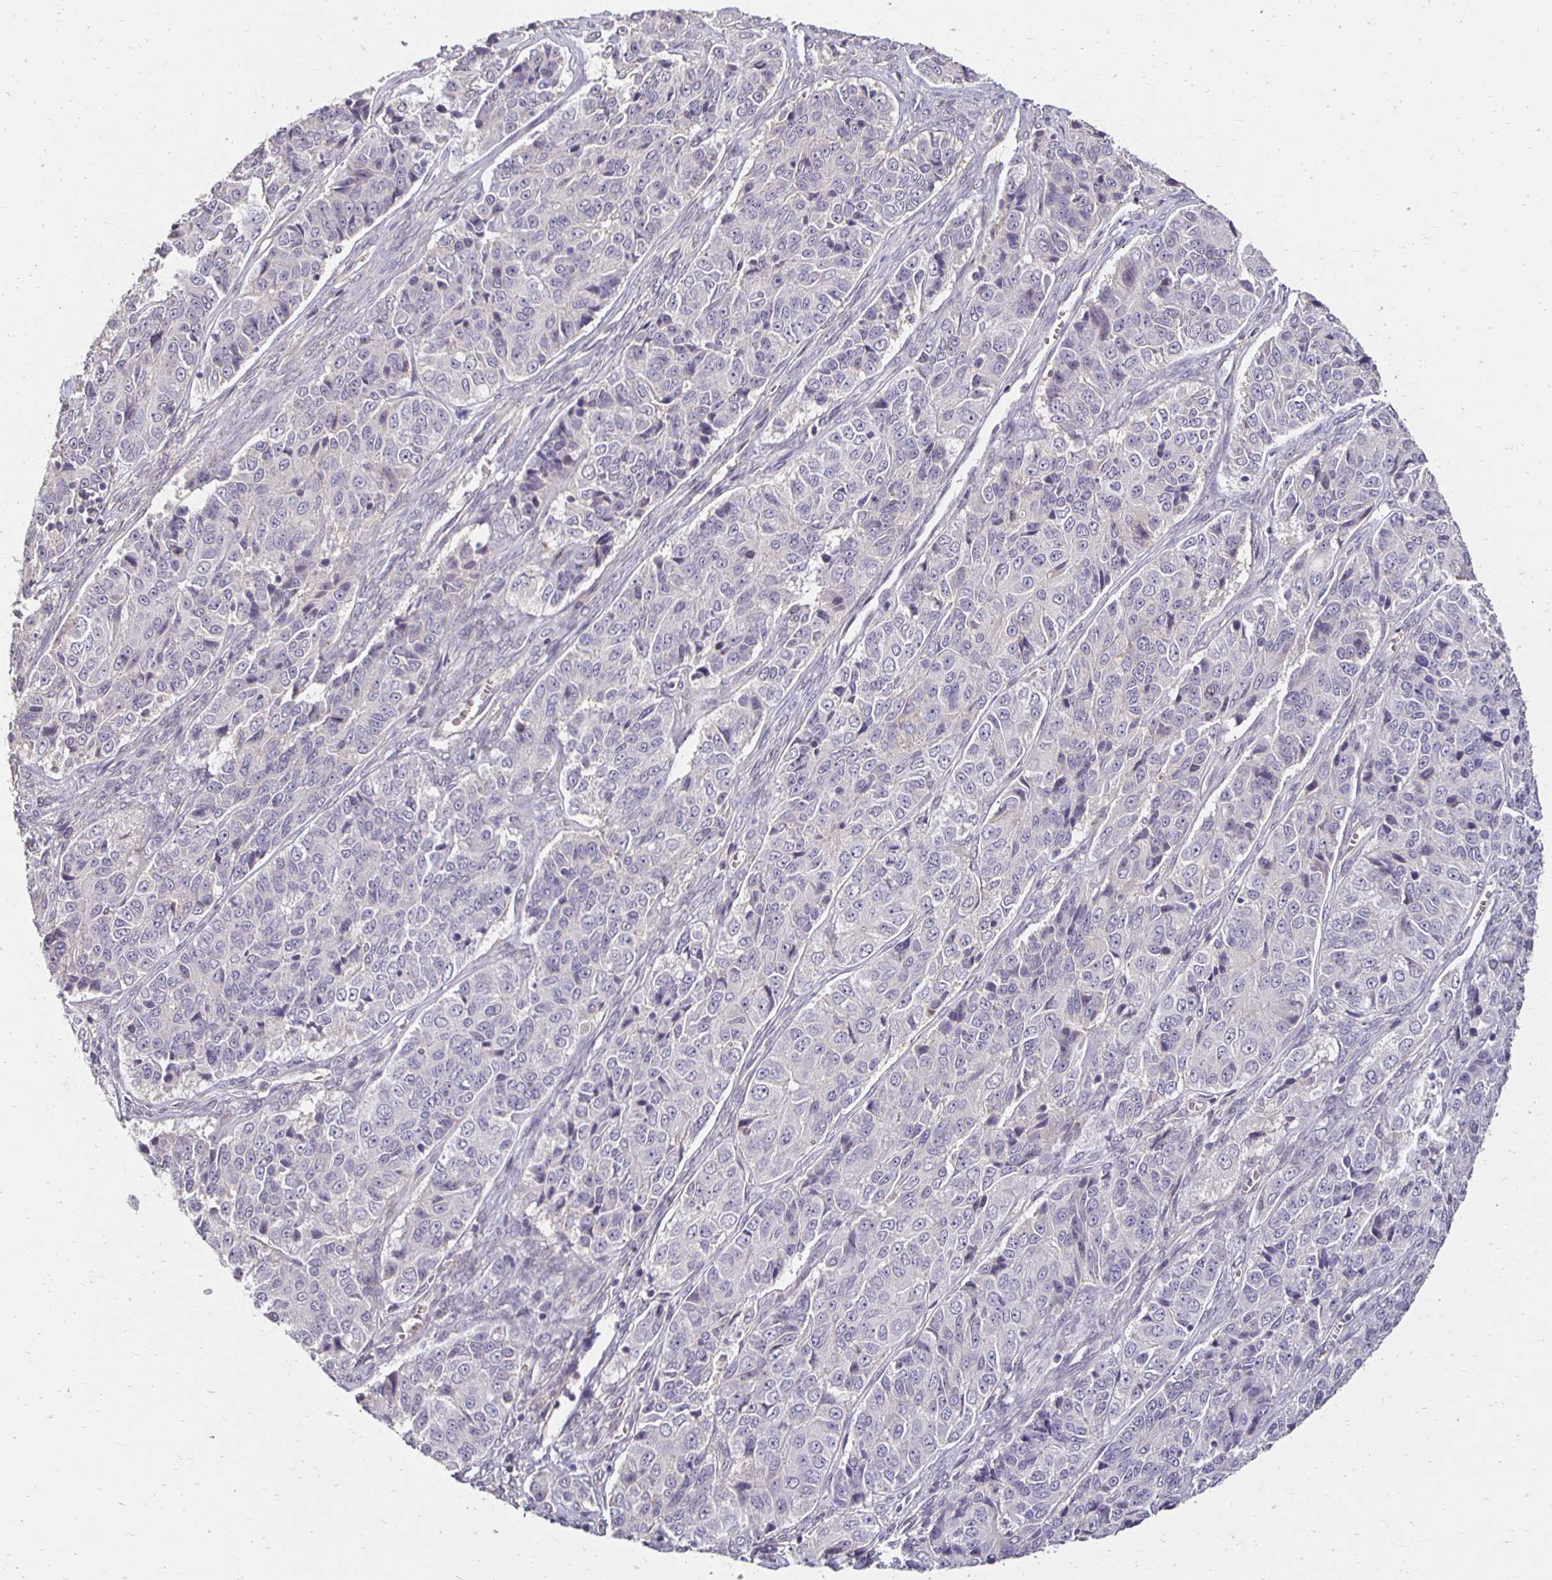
{"staining": {"intensity": "negative", "quantity": "none", "location": "none"}, "tissue": "ovarian cancer", "cell_type": "Tumor cells", "image_type": "cancer", "snomed": [{"axis": "morphology", "description": "Carcinoma, endometroid"}, {"axis": "topography", "description": "Ovary"}], "caption": "Tumor cells show no significant staining in endometroid carcinoma (ovarian).", "gene": "PNPLA3", "patient": {"sex": "female", "age": 51}}